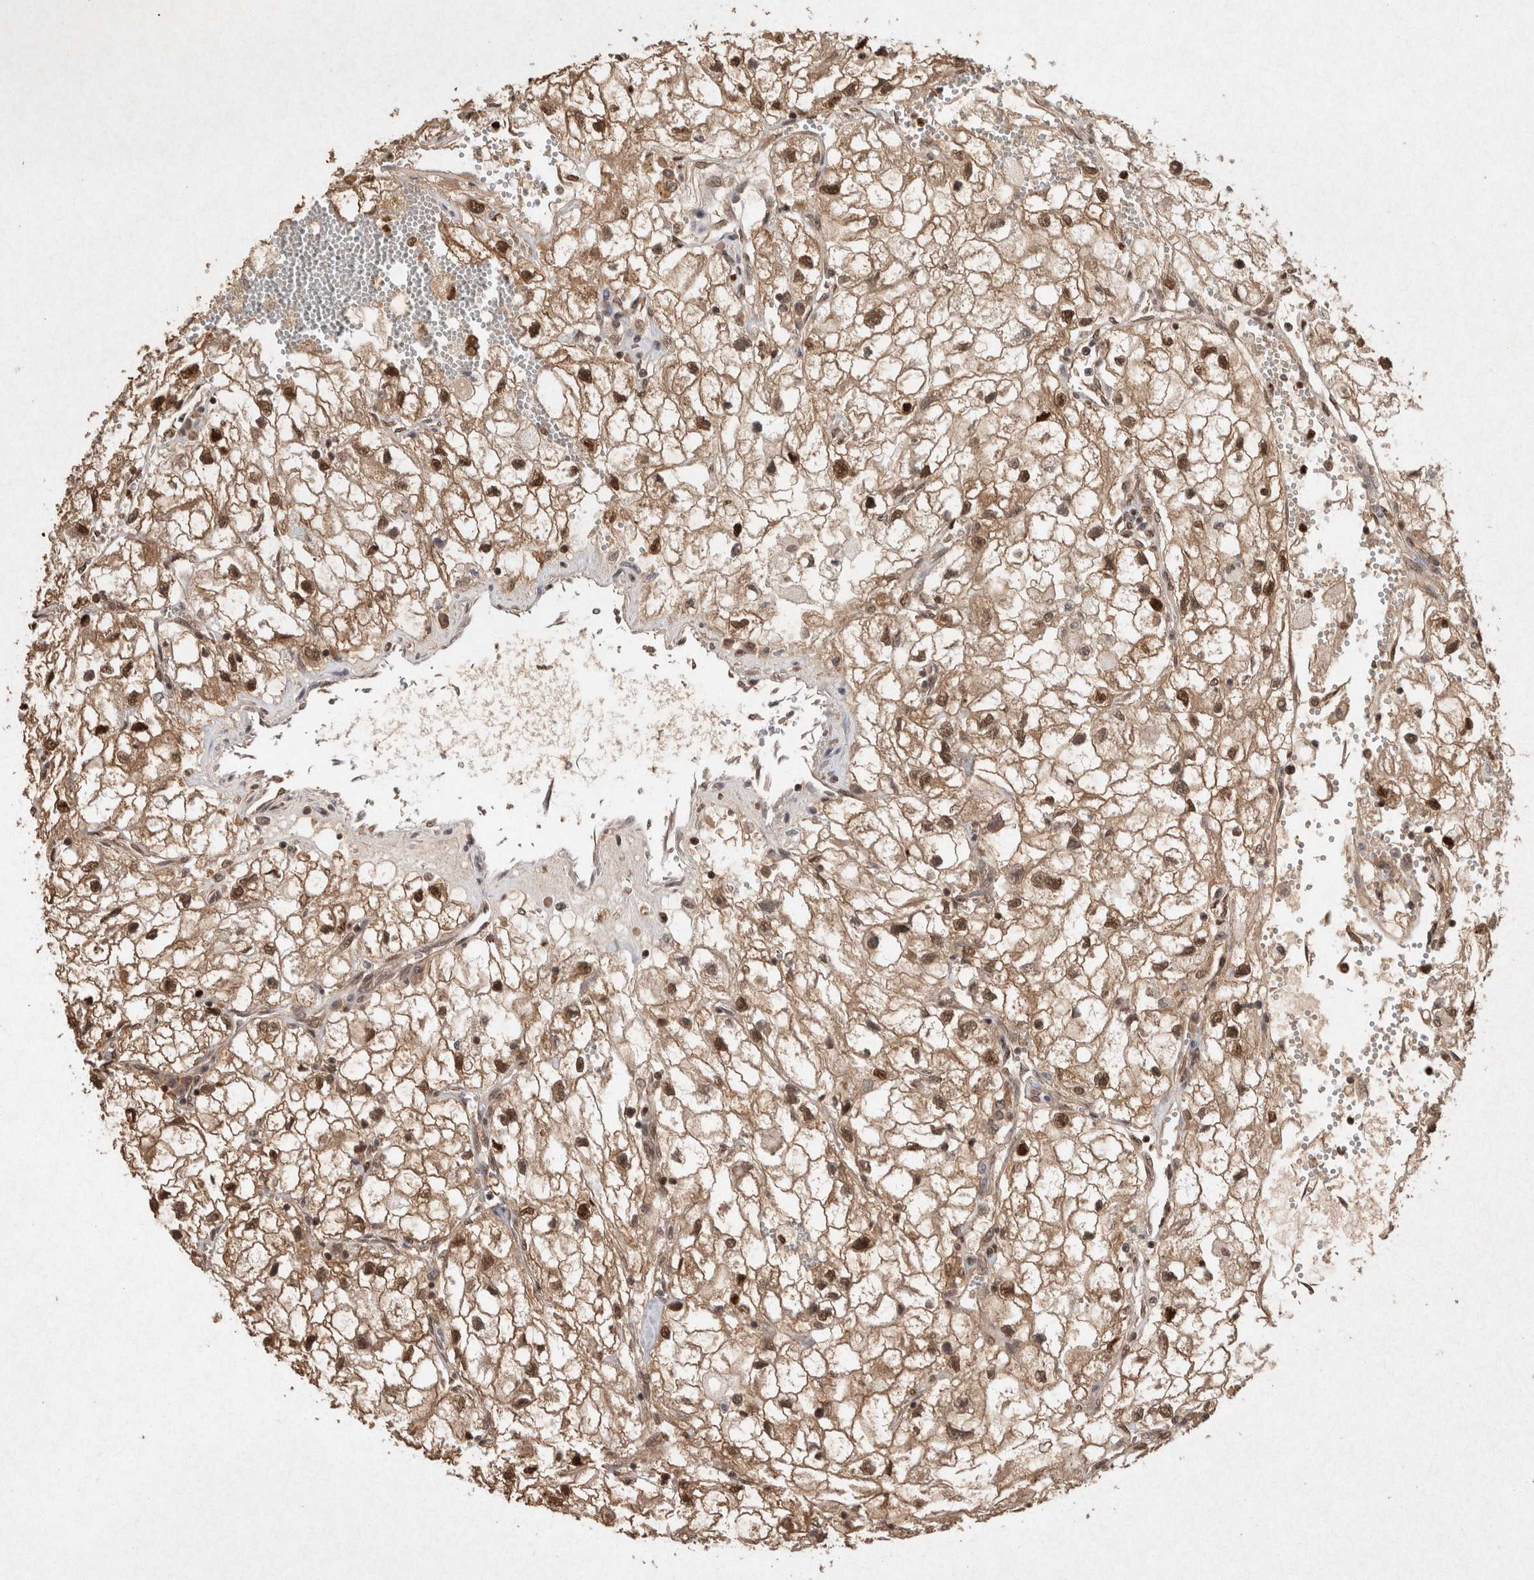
{"staining": {"intensity": "strong", "quantity": ">75%", "location": "cytoplasmic/membranous,nuclear"}, "tissue": "renal cancer", "cell_type": "Tumor cells", "image_type": "cancer", "snomed": [{"axis": "morphology", "description": "Adenocarcinoma, NOS"}, {"axis": "topography", "description": "Kidney"}], "caption": "This histopathology image demonstrates renal cancer stained with IHC to label a protein in brown. The cytoplasmic/membranous and nuclear of tumor cells show strong positivity for the protein. Nuclei are counter-stained blue.", "gene": "HDGF", "patient": {"sex": "female", "age": 70}}